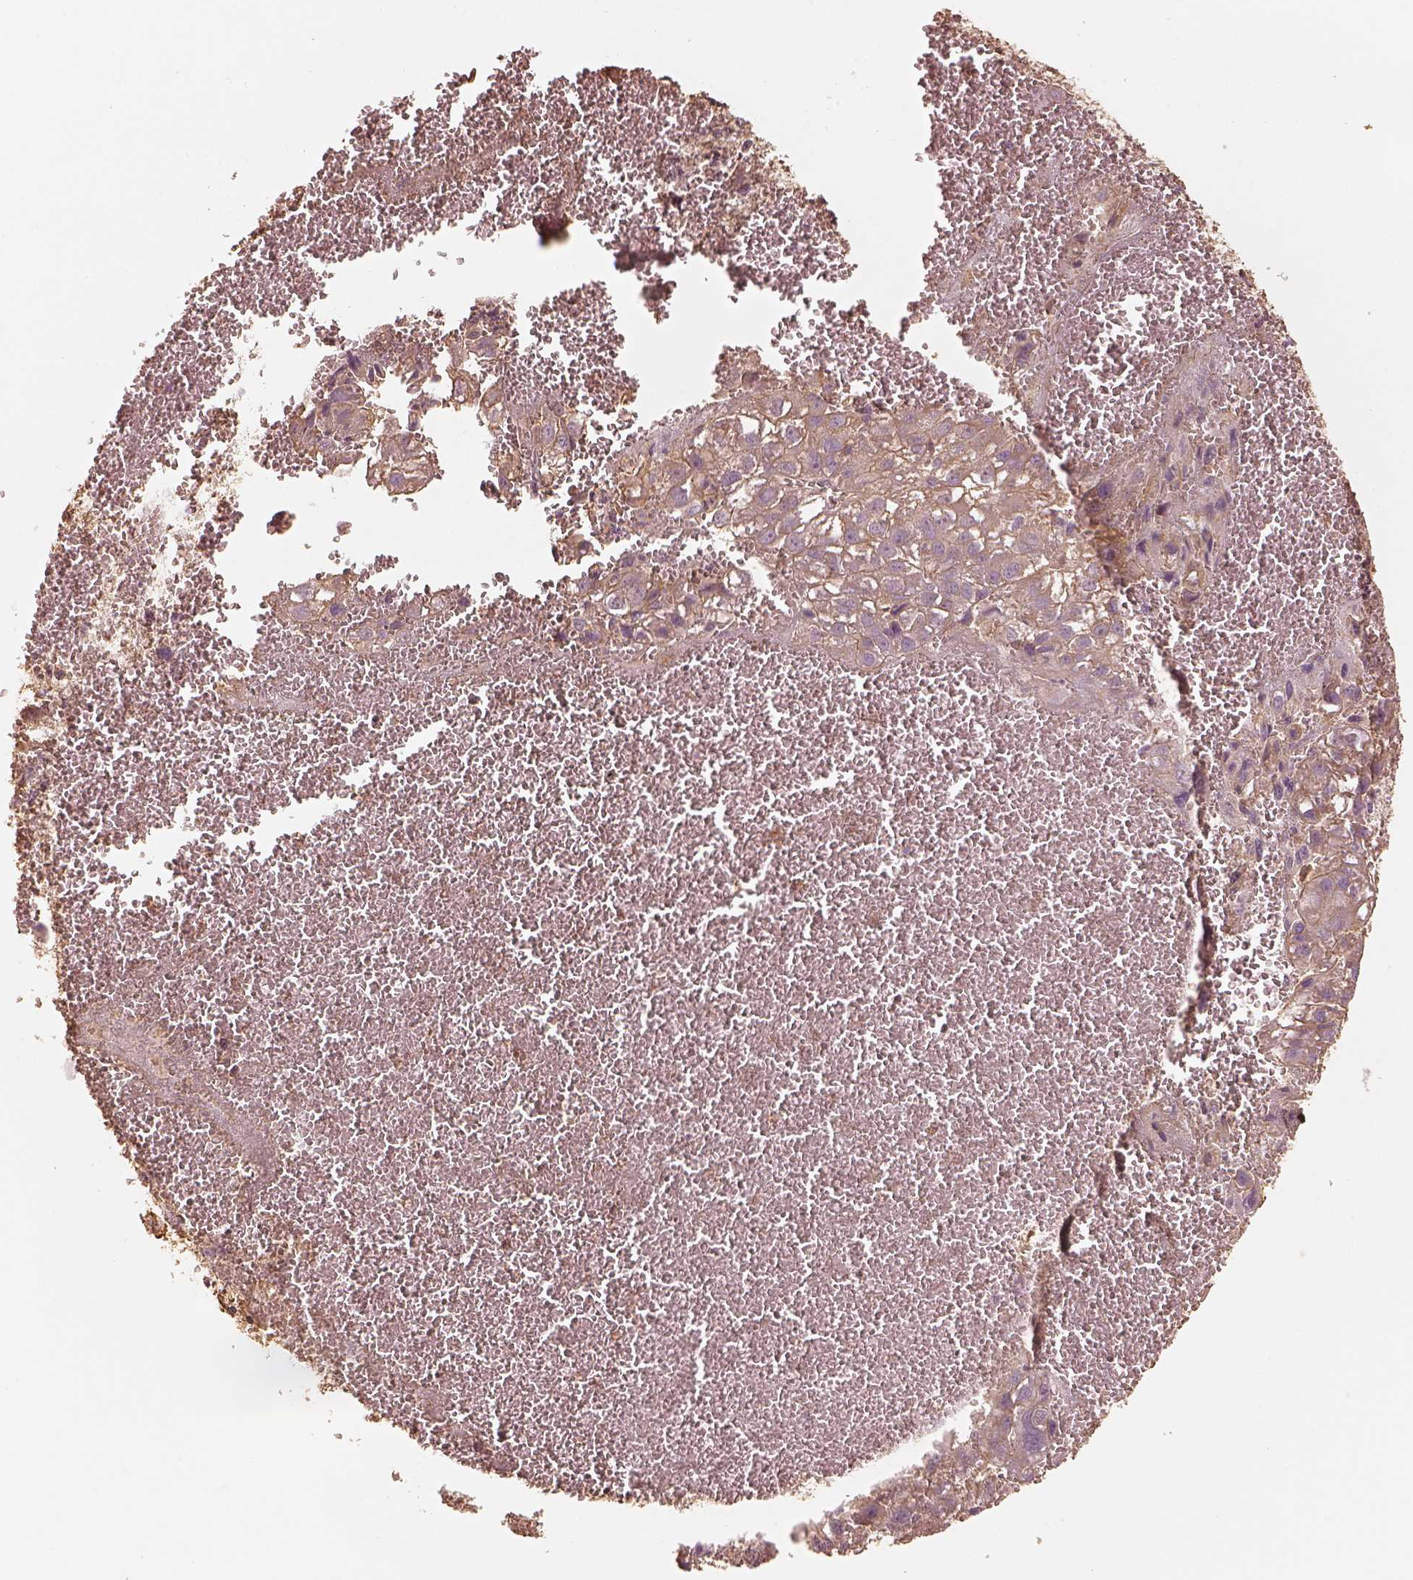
{"staining": {"intensity": "moderate", "quantity": "25%-75%", "location": "cytoplasmic/membranous"}, "tissue": "liver cancer", "cell_type": "Tumor cells", "image_type": "cancer", "snomed": [{"axis": "morphology", "description": "Carcinoma, Hepatocellular, NOS"}, {"axis": "topography", "description": "Liver"}], "caption": "A brown stain highlights moderate cytoplasmic/membranous expression of a protein in hepatocellular carcinoma (liver) tumor cells.", "gene": "WDR7", "patient": {"sex": "female", "age": 70}}